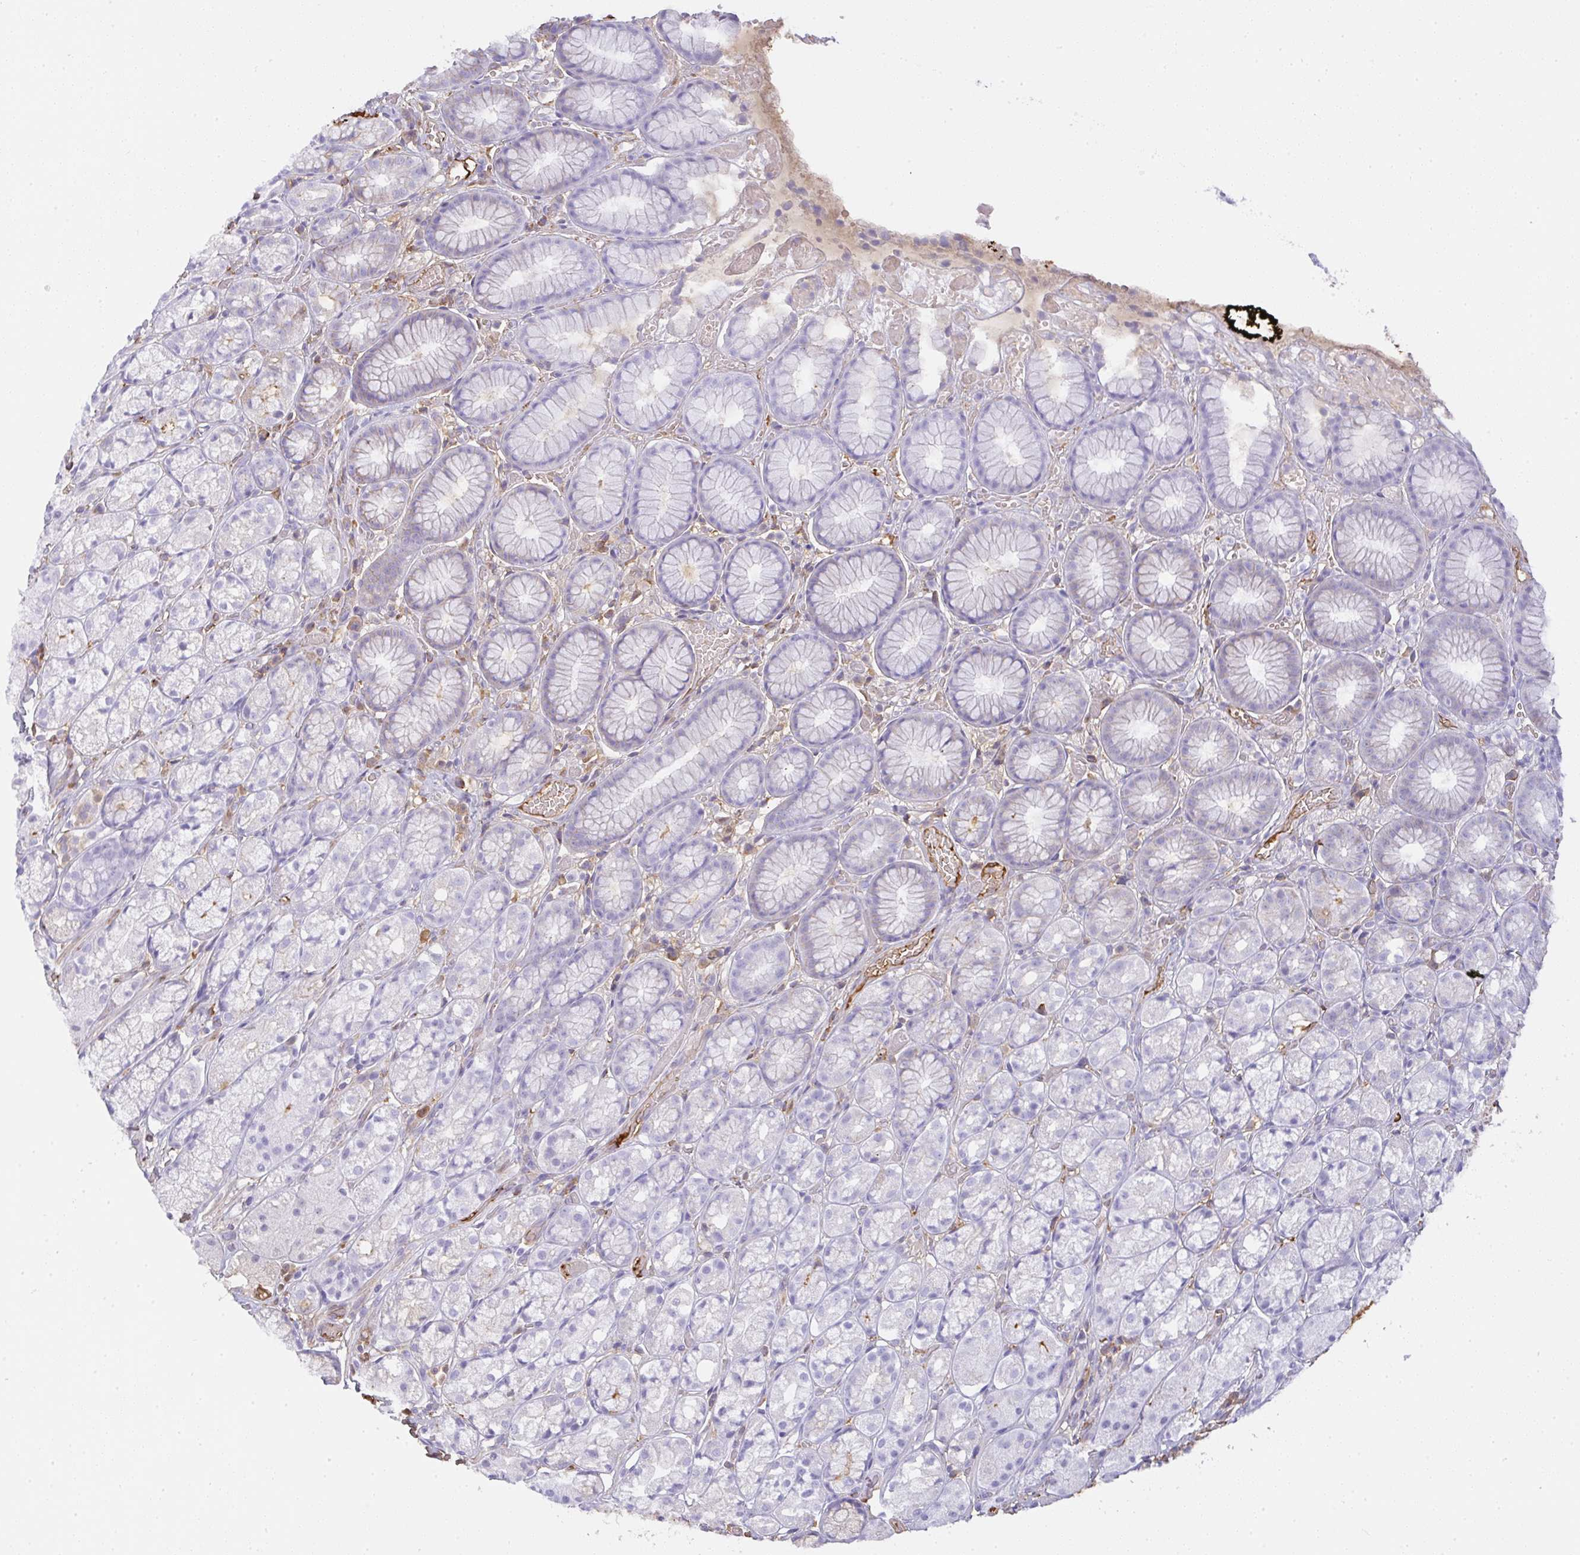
{"staining": {"intensity": "negative", "quantity": "none", "location": "none"}, "tissue": "stomach", "cell_type": "Glandular cells", "image_type": "normal", "snomed": [{"axis": "morphology", "description": "Normal tissue, NOS"}, {"axis": "topography", "description": "Smooth muscle"}, {"axis": "topography", "description": "Stomach"}], "caption": "This is an immunohistochemistry photomicrograph of normal human stomach. There is no expression in glandular cells.", "gene": "SMYD5", "patient": {"sex": "male", "age": 70}}